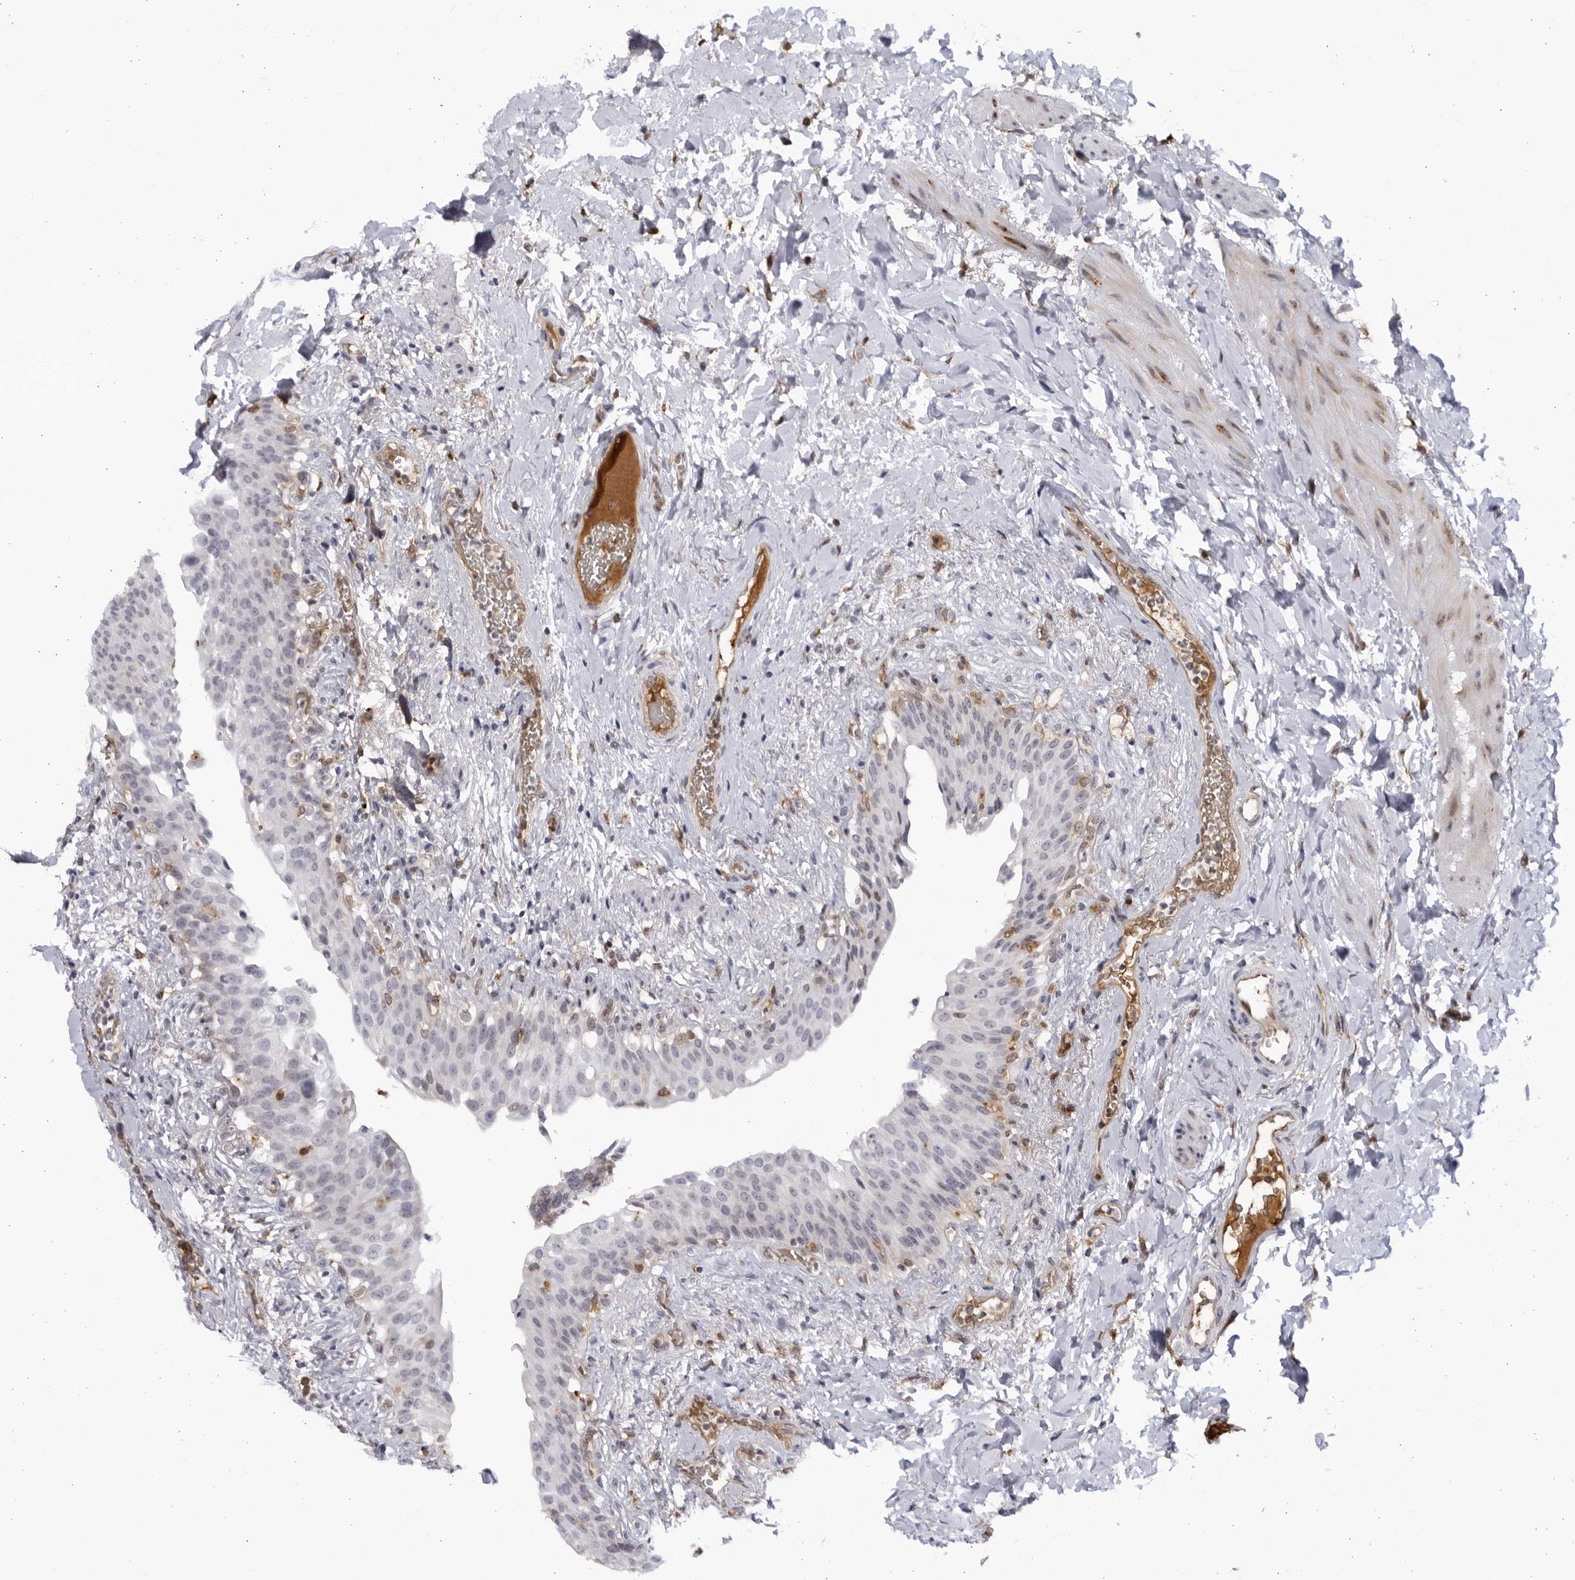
{"staining": {"intensity": "negative", "quantity": "none", "location": "none"}, "tissue": "urinary bladder", "cell_type": "Urothelial cells", "image_type": "normal", "snomed": [{"axis": "morphology", "description": "Normal tissue, NOS"}, {"axis": "topography", "description": "Urinary bladder"}], "caption": "IHC photomicrograph of unremarkable urinary bladder: human urinary bladder stained with DAB displays no significant protein expression in urothelial cells. The staining is performed using DAB brown chromogen with nuclei counter-stained in using hematoxylin.", "gene": "BMP2K", "patient": {"sex": "female", "age": 60}}